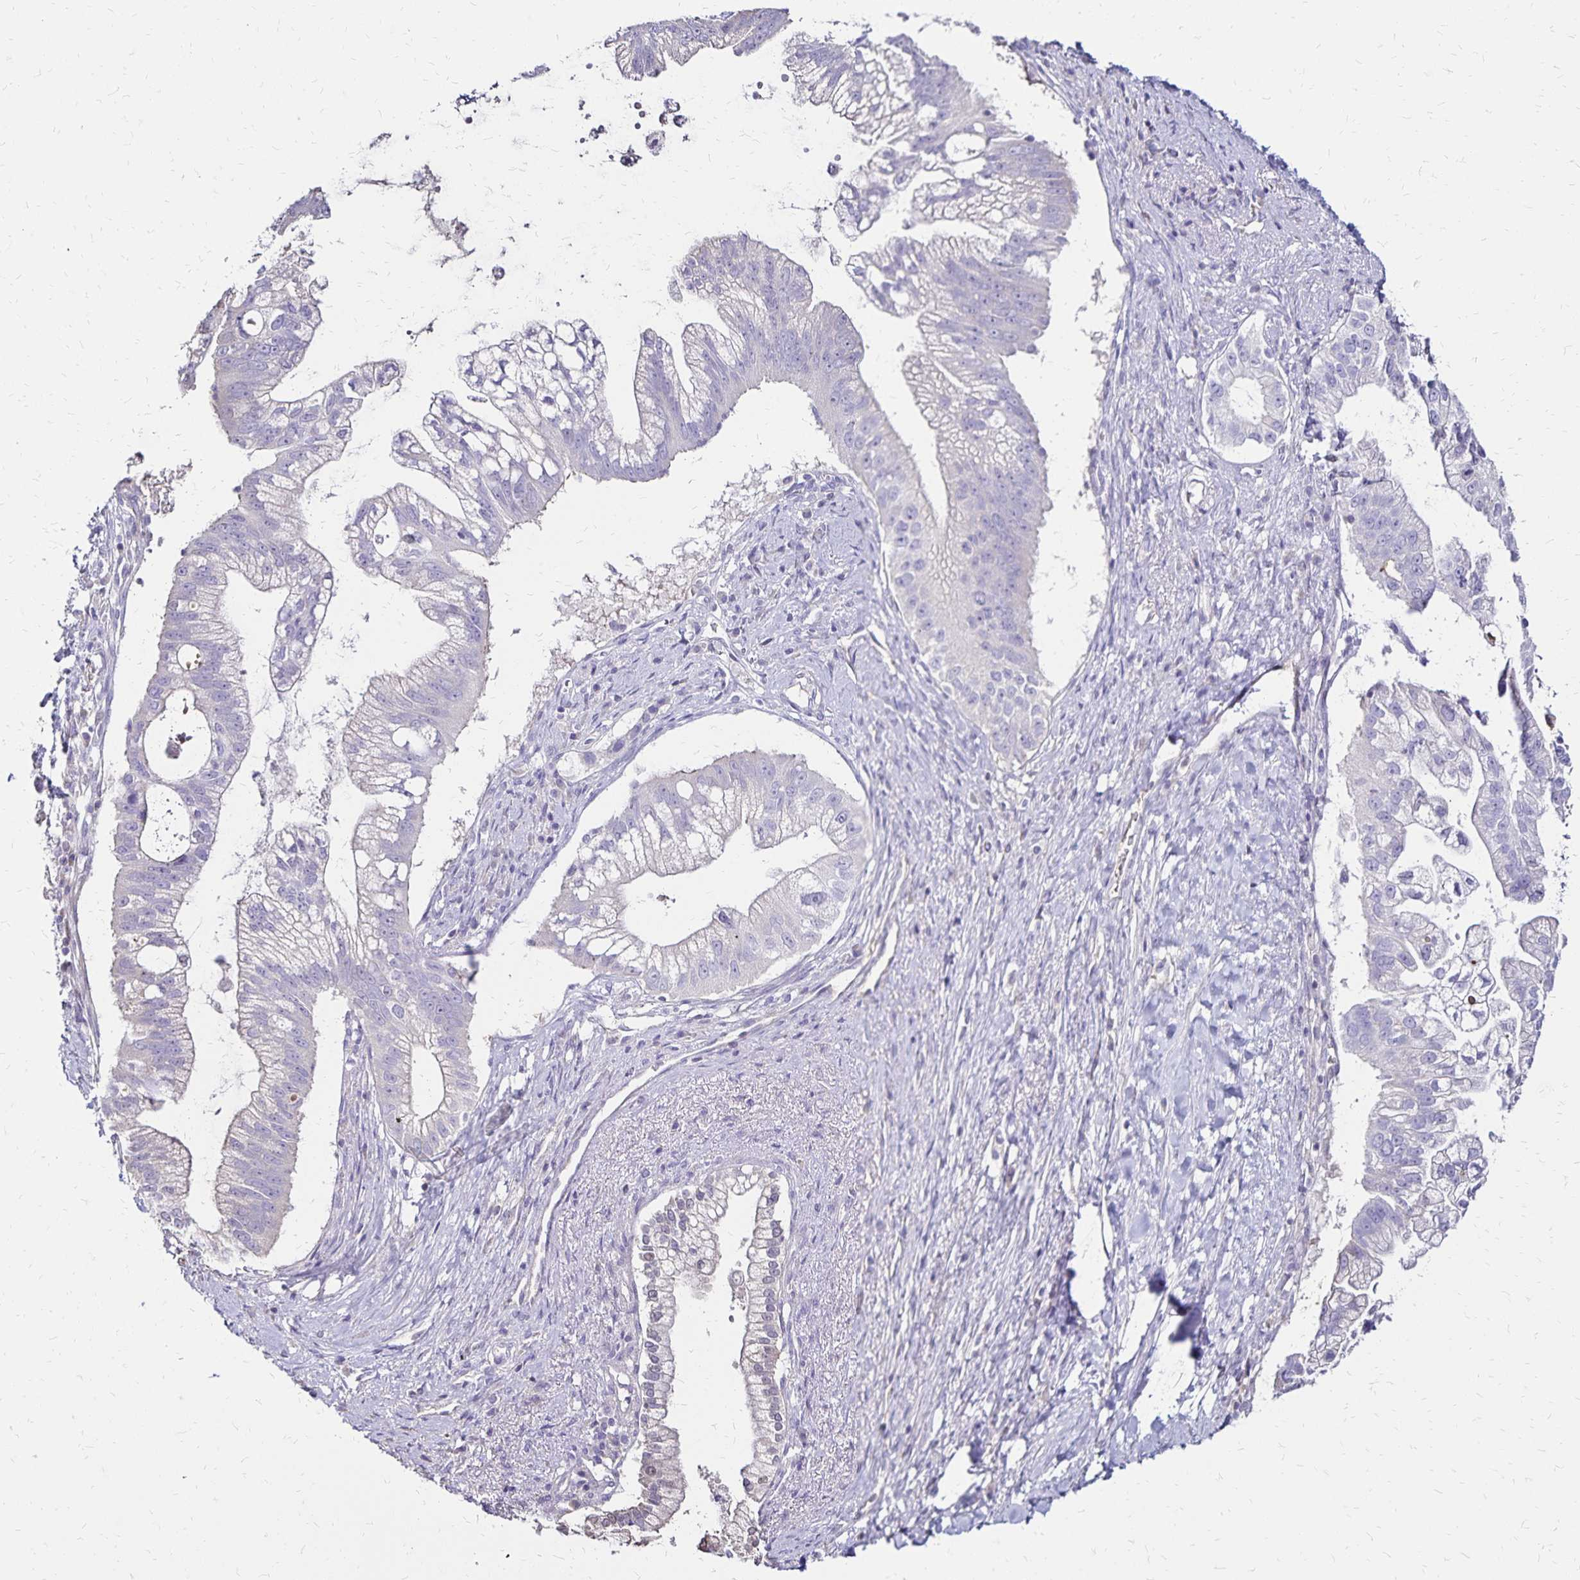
{"staining": {"intensity": "negative", "quantity": "none", "location": "none"}, "tissue": "pancreatic cancer", "cell_type": "Tumor cells", "image_type": "cancer", "snomed": [{"axis": "morphology", "description": "Adenocarcinoma, NOS"}, {"axis": "topography", "description": "Pancreas"}], "caption": "Pancreatic adenocarcinoma was stained to show a protein in brown. There is no significant staining in tumor cells.", "gene": "KISS1", "patient": {"sex": "male", "age": 70}}